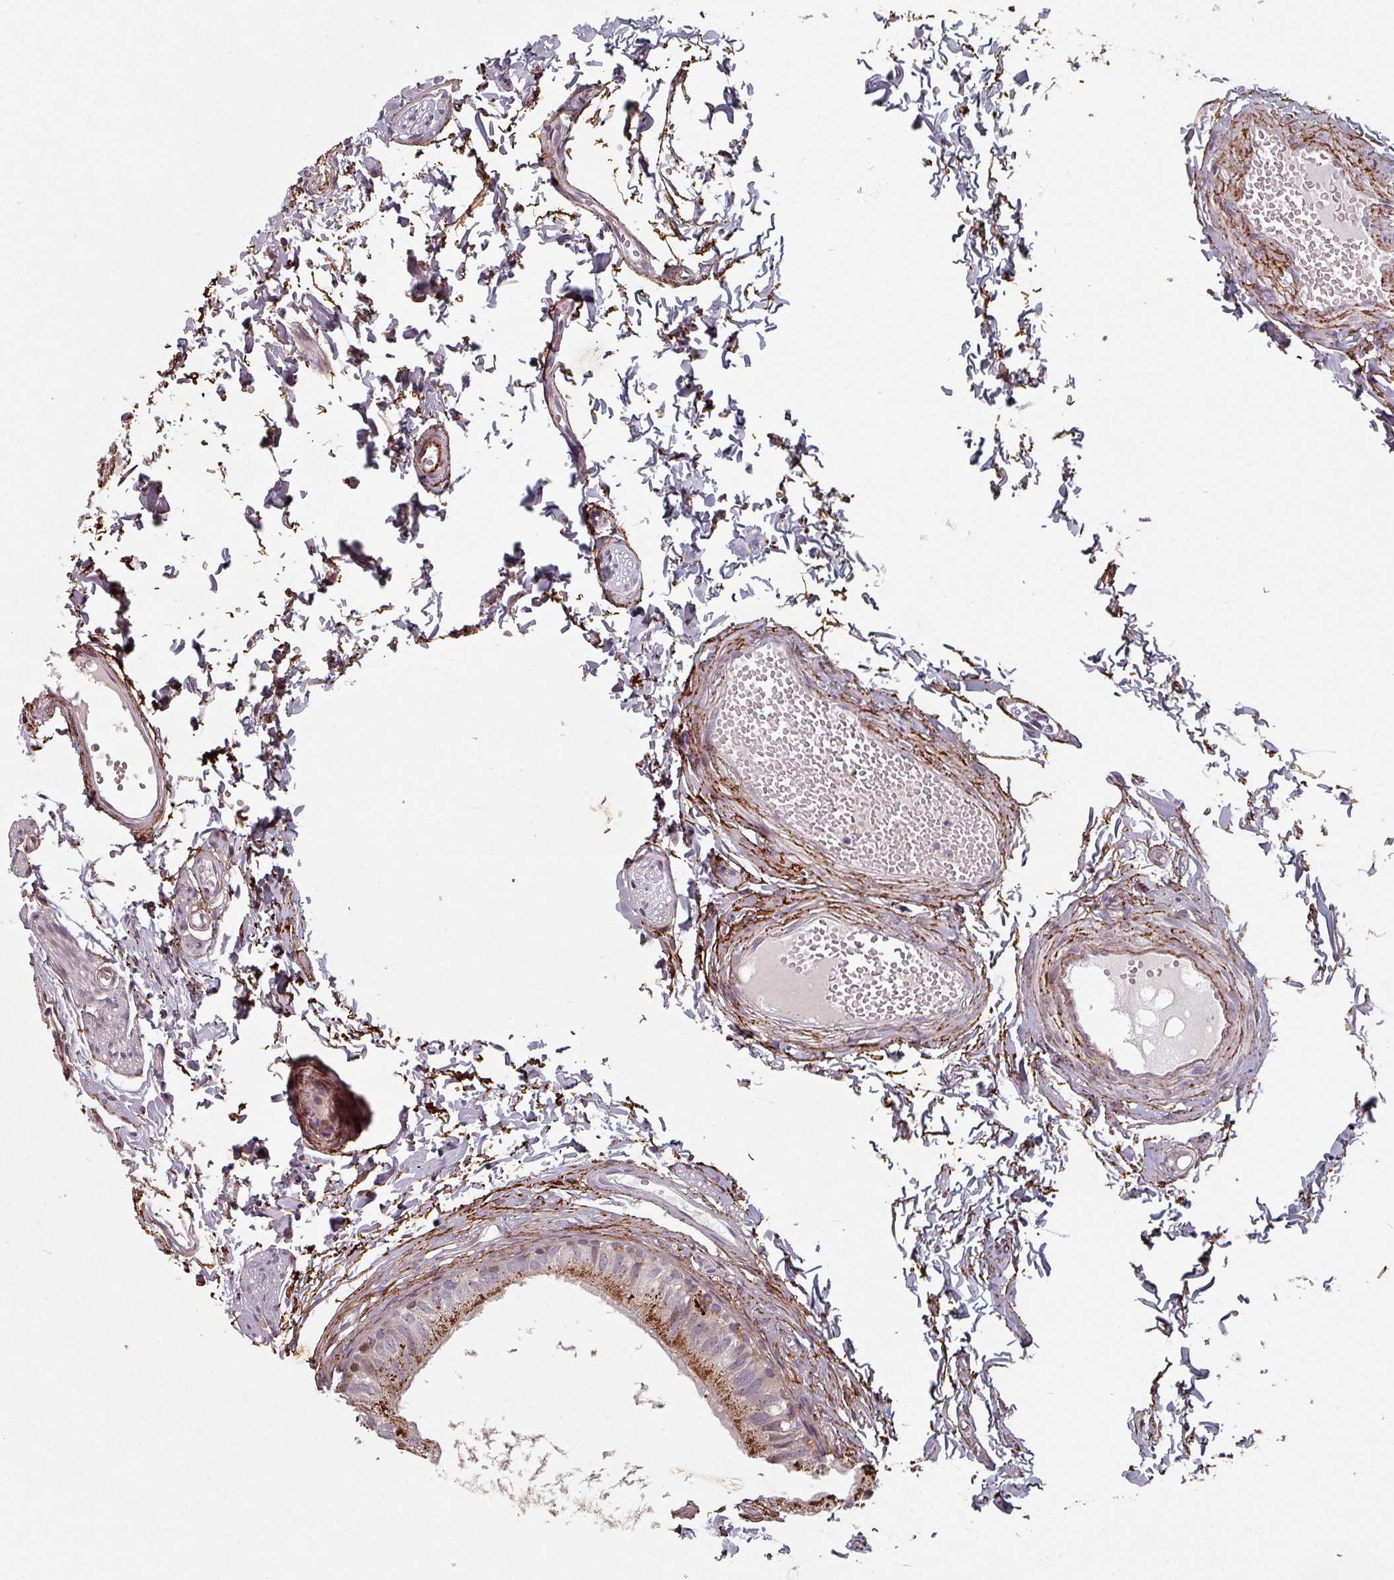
{"staining": {"intensity": "moderate", "quantity": "25%-75%", "location": "cytoplasmic/membranous"}, "tissue": "epididymis", "cell_type": "Glandular cells", "image_type": "normal", "snomed": [{"axis": "morphology", "description": "Normal tissue, NOS"}, {"axis": "topography", "description": "Epididymis"}], "caption": "Epididymis stained with immunohistochemistry demonstrates moderate cytoplasmic/membranous expression in about 25%-75% of glandular cells.", "gene": "CYB5RL", "patient": {"sex": "male", "age": 37}}